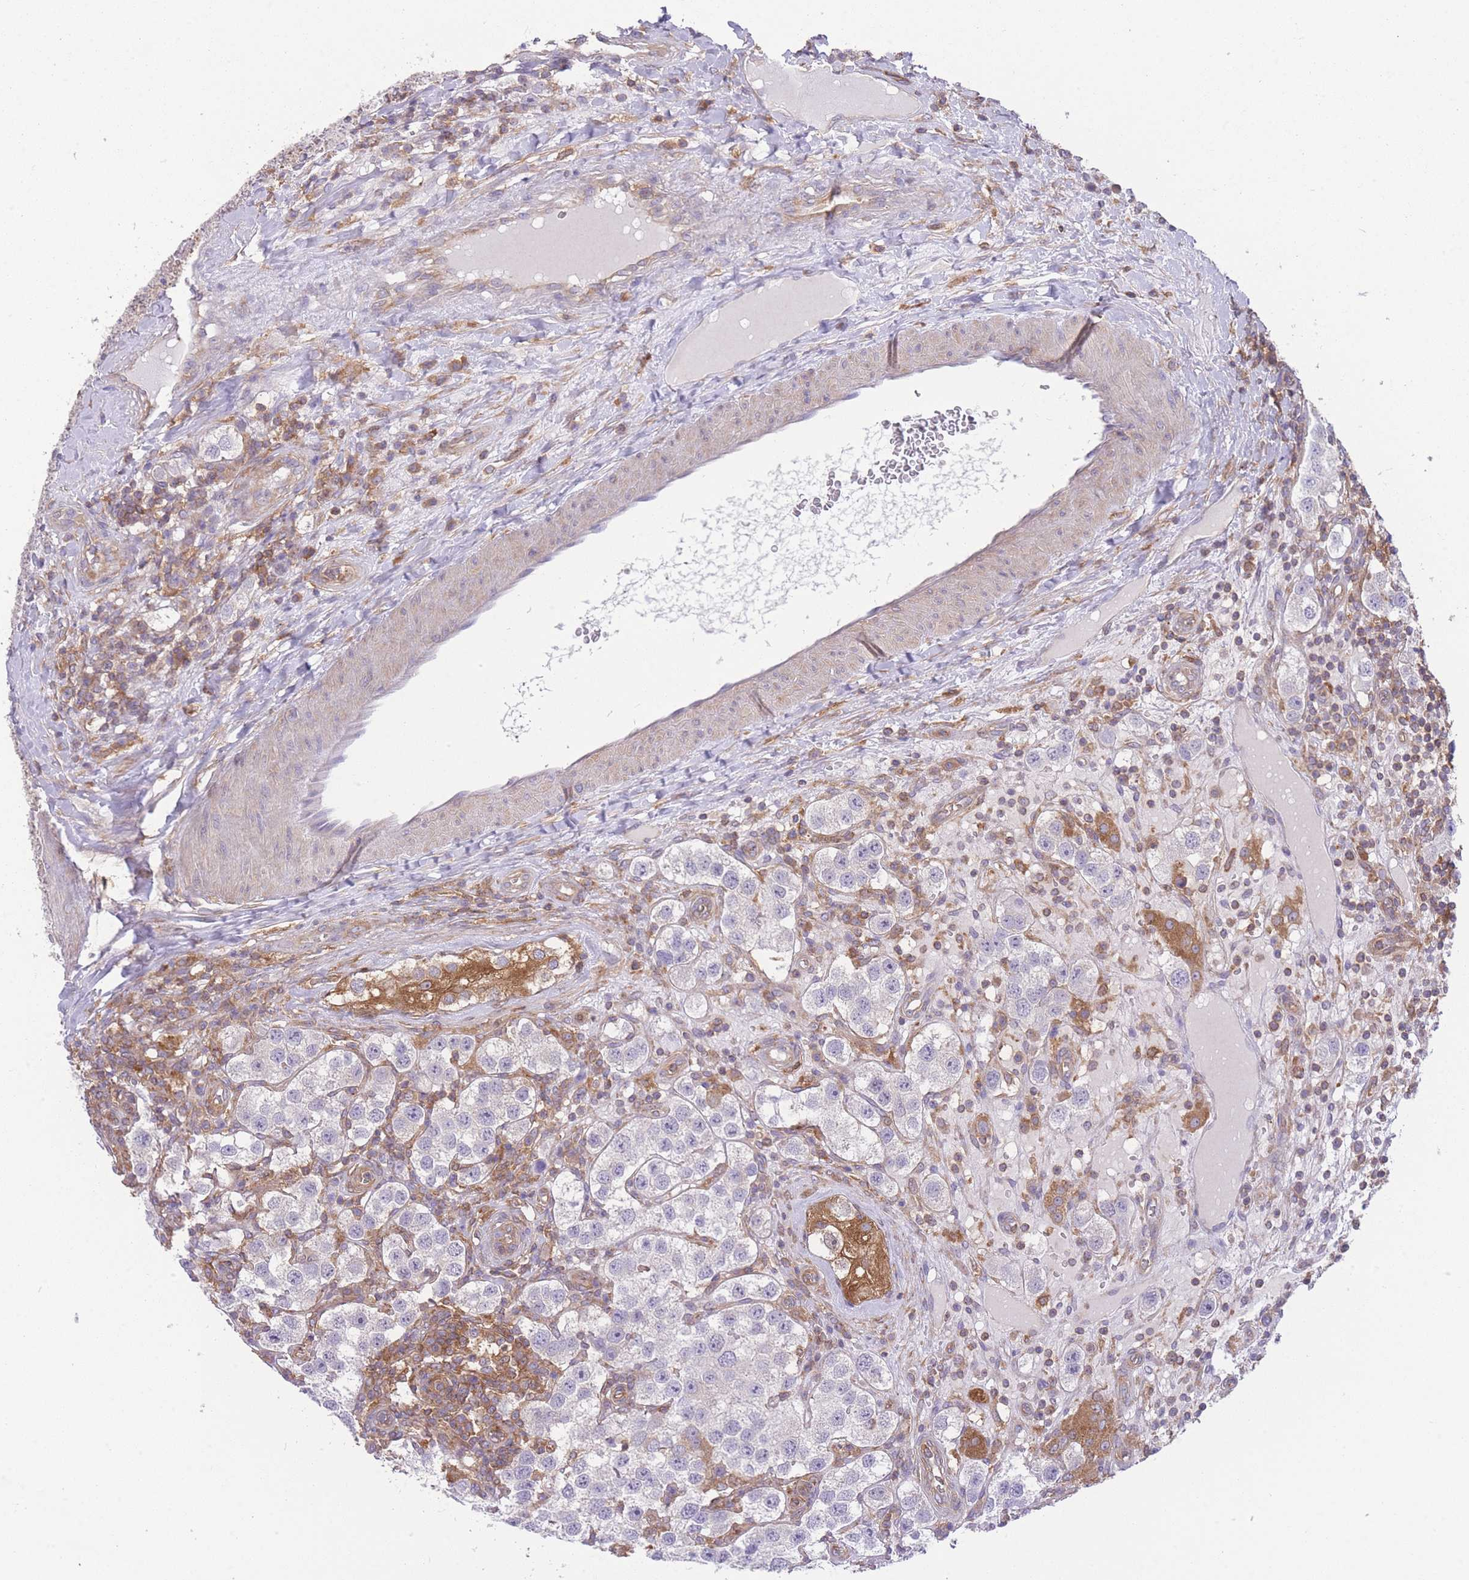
{"staining": {"intensity": "negative", "quantity": "none", "location": "none"}, "tissue": "testis cancer", "cell_type": "Tumor cells", "image_type": "cancer", "snomed": [{"axis": "morphology", "description": "Seminoma, NOS"}, {"axis": "topography", "description": "Testis"}], "caption": "Tumor cells show no significant expression in testis cancer.", "gene": "PRKAR1A", "patient": {"sex": "male", "age": 37}}